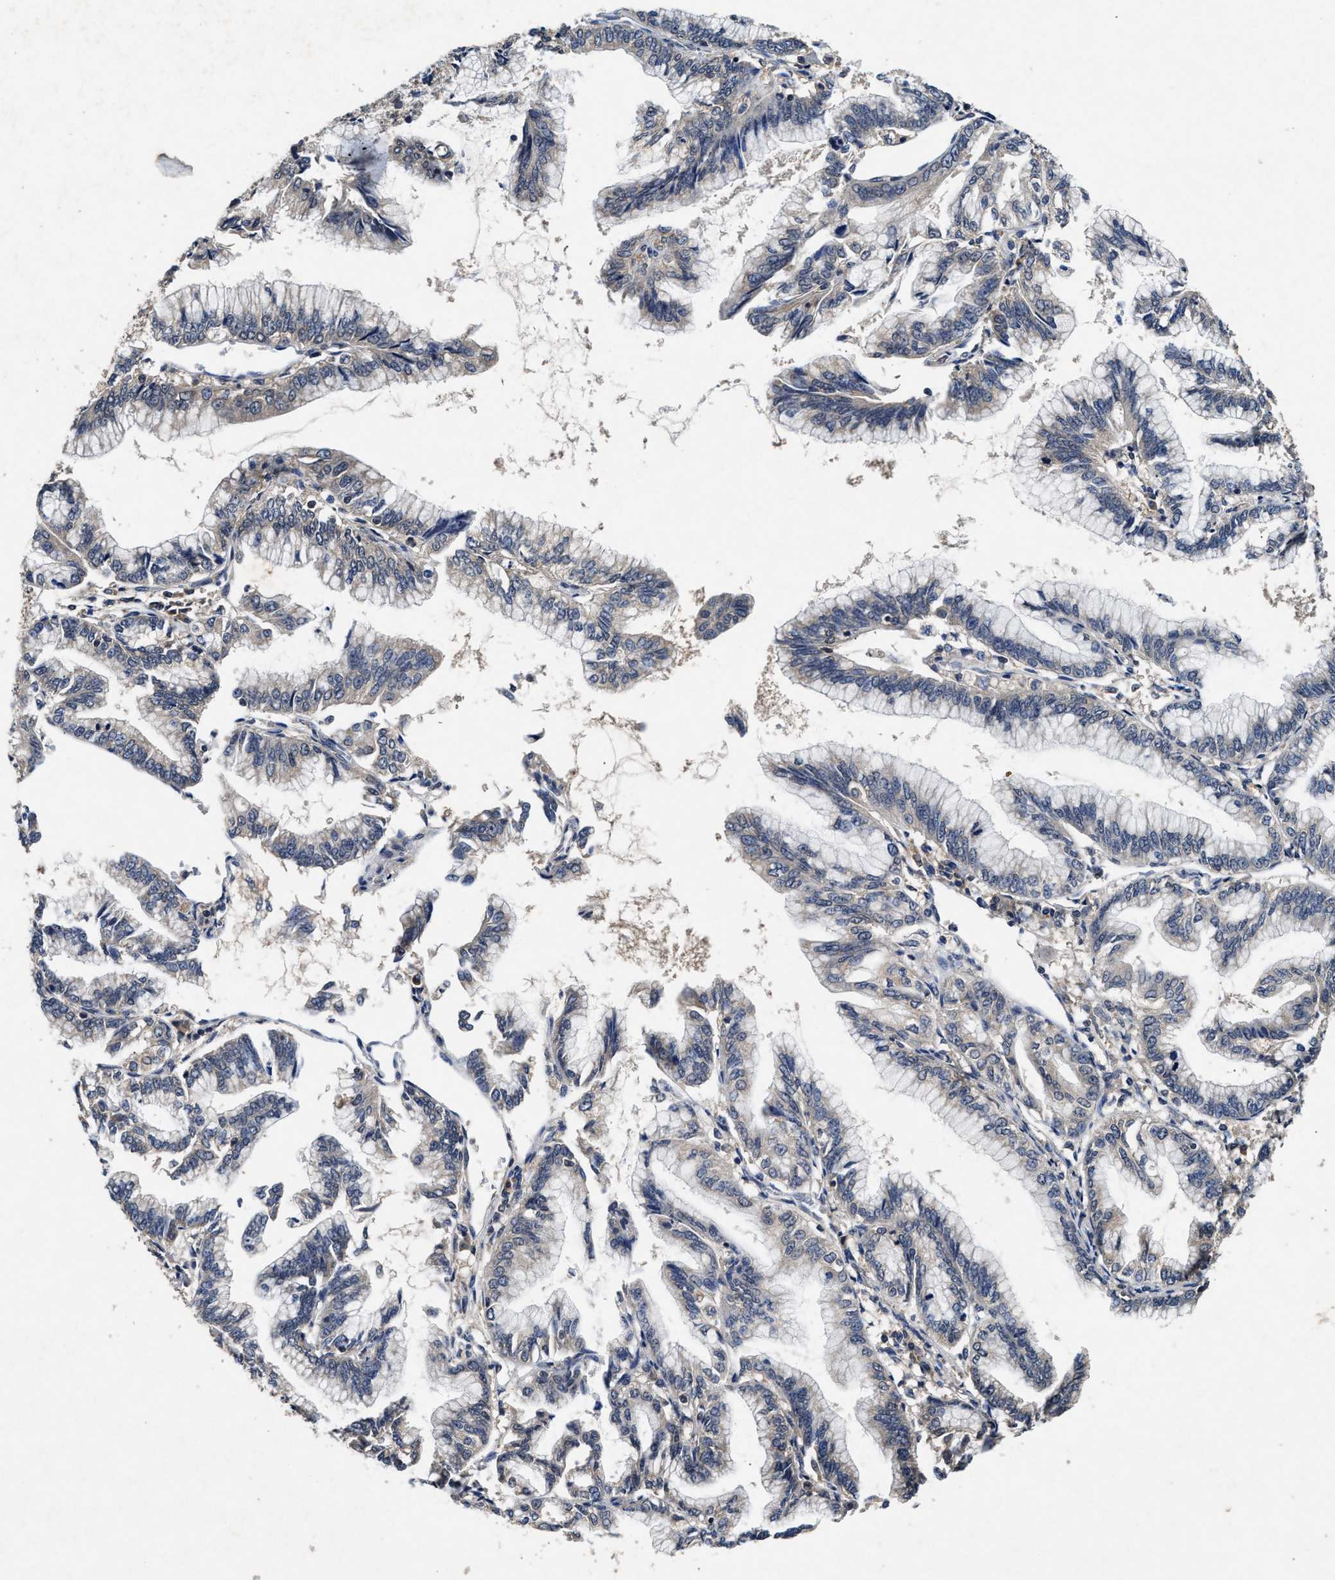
{"staining": {"intensity": "negative", "quantity": "none", "location": "none"}, "tissue": "pancreatic cancer", "cell_type": "Tumor cells", "image_type": "cancer", "snomed": [{"axis": "morphology", "description": "Adenocarcinoma, NOS"}, {"axis": "topography", "description": "Pancreas"}], "caption": "This is a photomicrograph of immunohistochemistry (IHC) staining of adenocarcinoma (pancreatic), which shows no staining in tumor cells.", "gene": "PDAP1", "patient": {"sex": "female", "age": 64}}